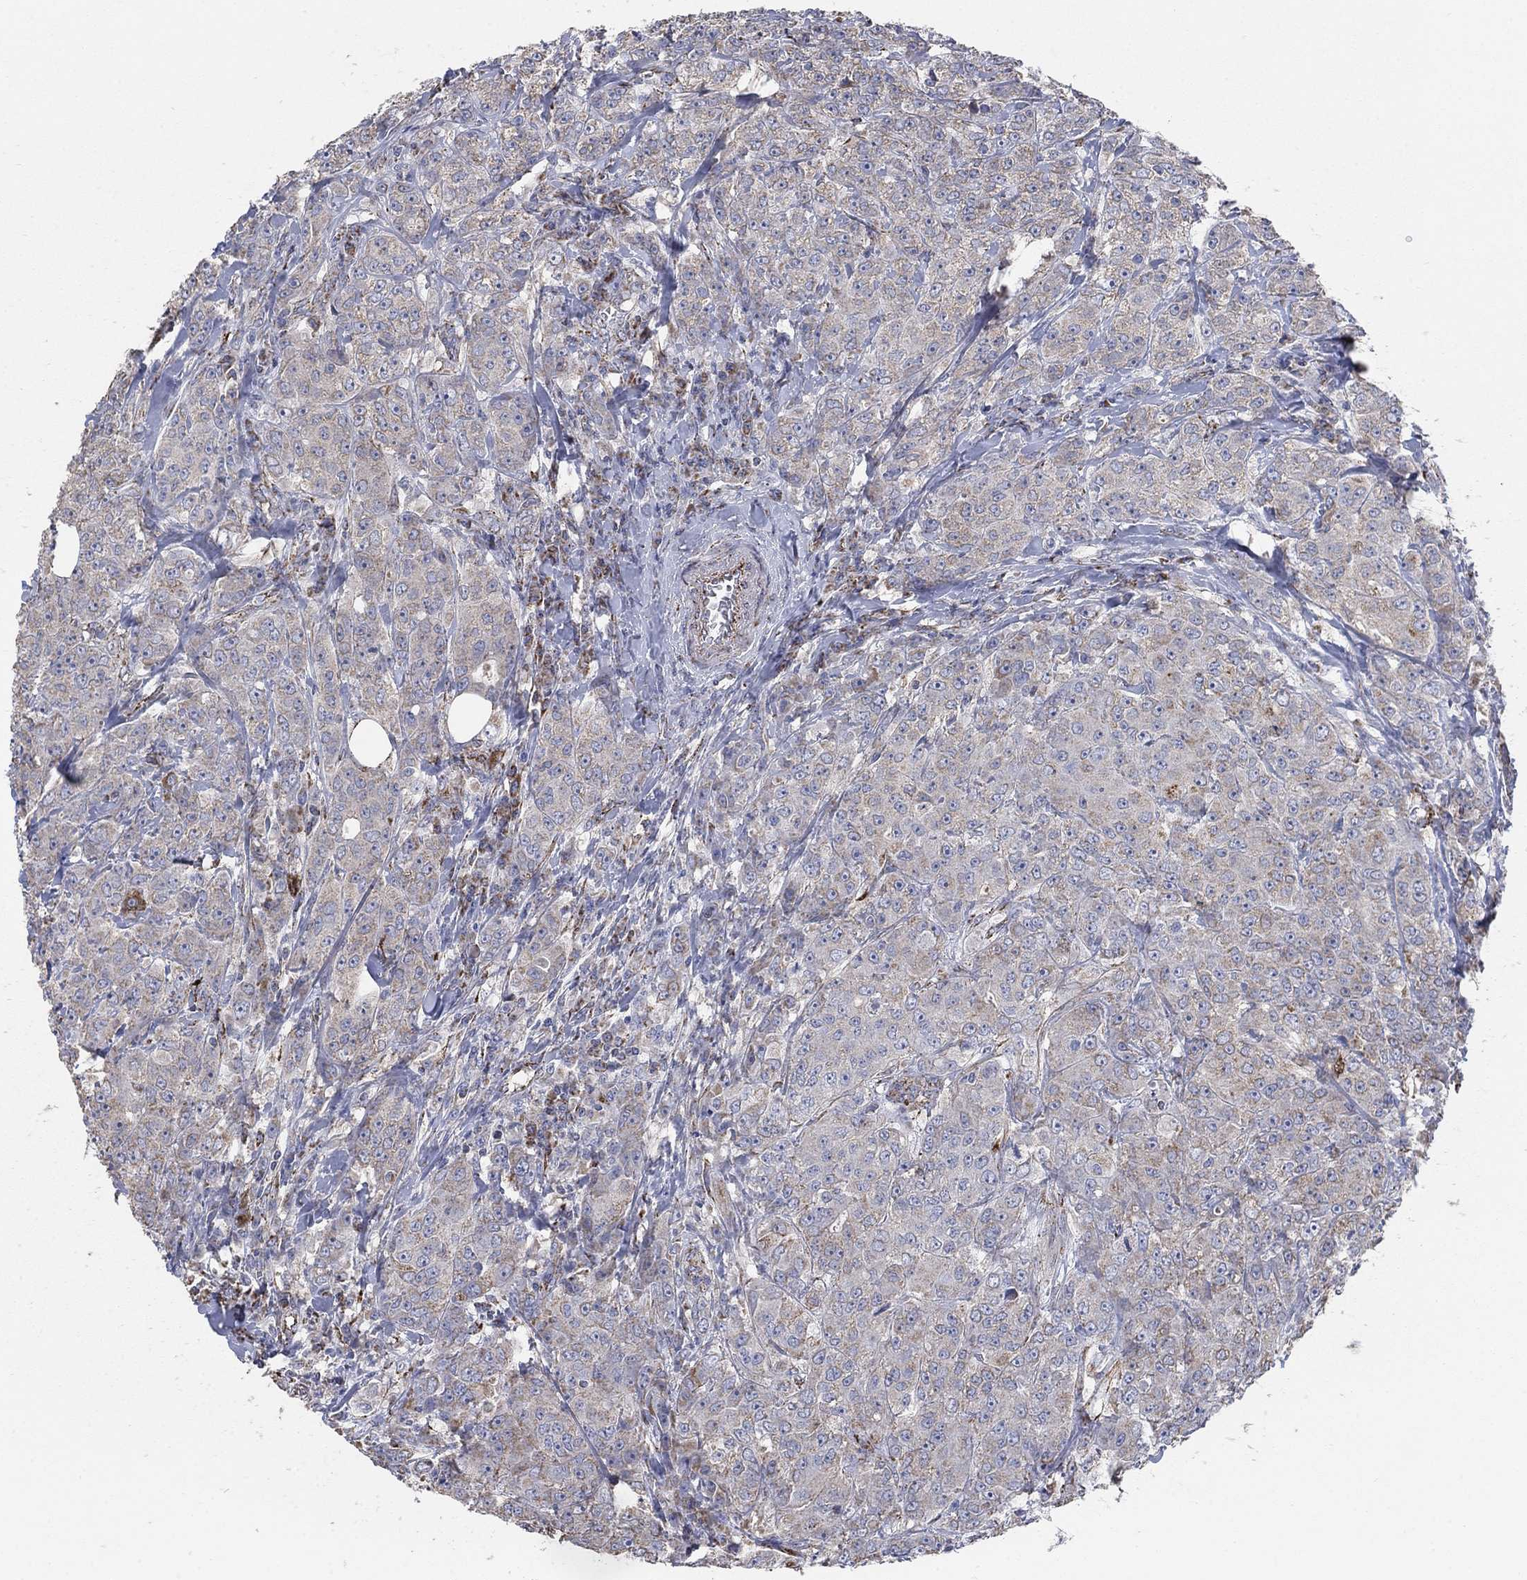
{"staining": {"intensity": "weak", "quantity": ">75%", "location": "cytoplasmic/membranous"}, "tissue": "breast cancer", "cell_type": "Tumor cells", "image_type": "cancer", "snomed": [{"axis": "morphology", "description": "Duct carcinoma"}, {"axis": "topography", "description": "Breast"}], "caption": "A photomicrograph showing weak cytoplasmic/membranous expression in about >75% of tumor cells in breast cancer (intraductal carcinoma), as visualized by brown immunohistochemical staining.", "gene": "PNPLA2", "patient": {"sex": "female", "age": 43}}